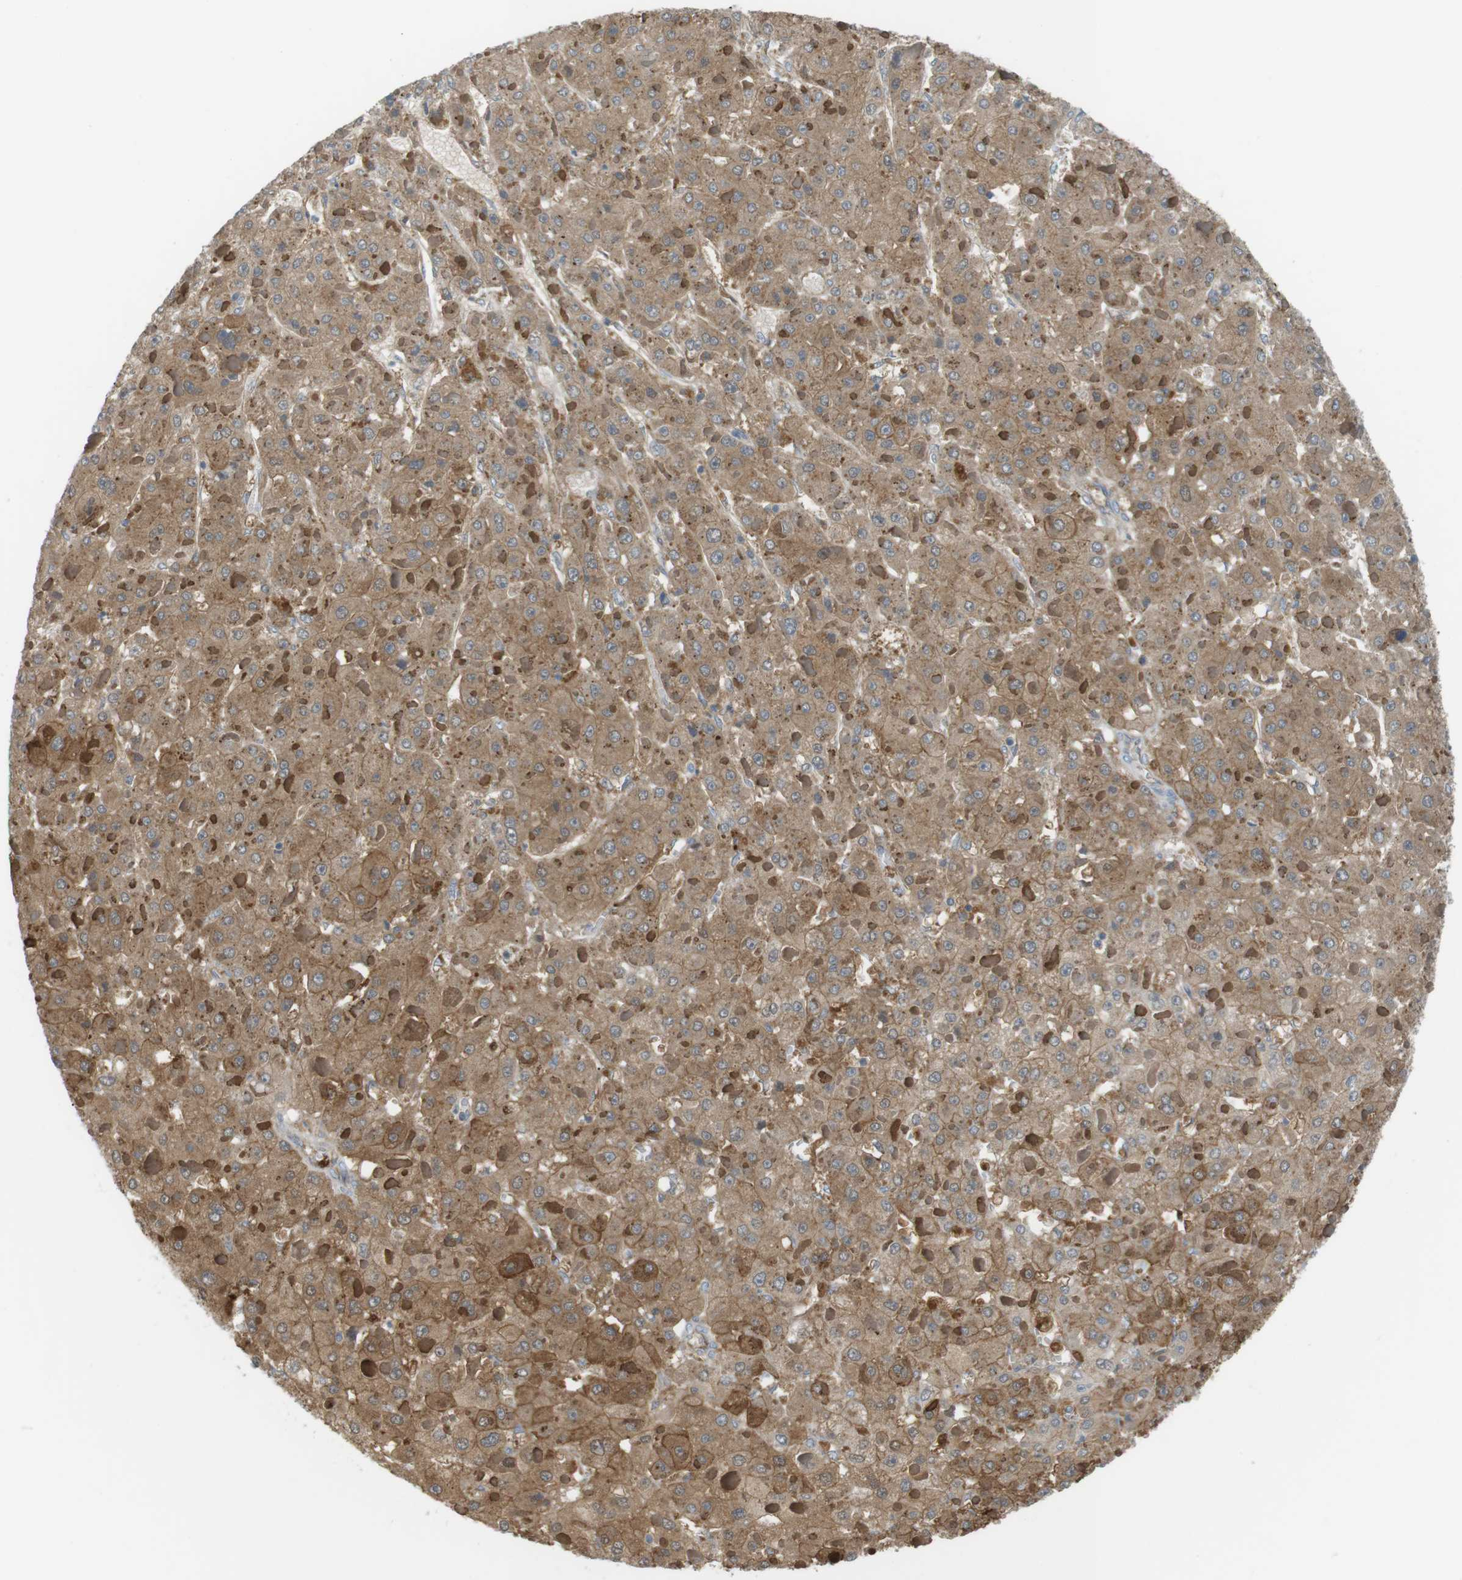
{"staining": {"intensity": "moderate", "quantity": ">75%", "location": "cytoplasmic/membranous"}, "tissue": "liver cancer", "cell_type": "Tumor cells", "image_type": "cancer", "snomed": [{"axis": "morphology", "description": "Carcinoma, Hepatocellular, NOS"}, {"axis": "topography", "description": "Liver"}], "caption": "Immunohistochemical staining of human liver hepatocellular carcinoma demonstrates medium levels of moderate cytoplasmic/membranous staining in approximately >75% of tumor cells.", "gene": "PEPD", "patient": {"sex": "female", "age": 73}}